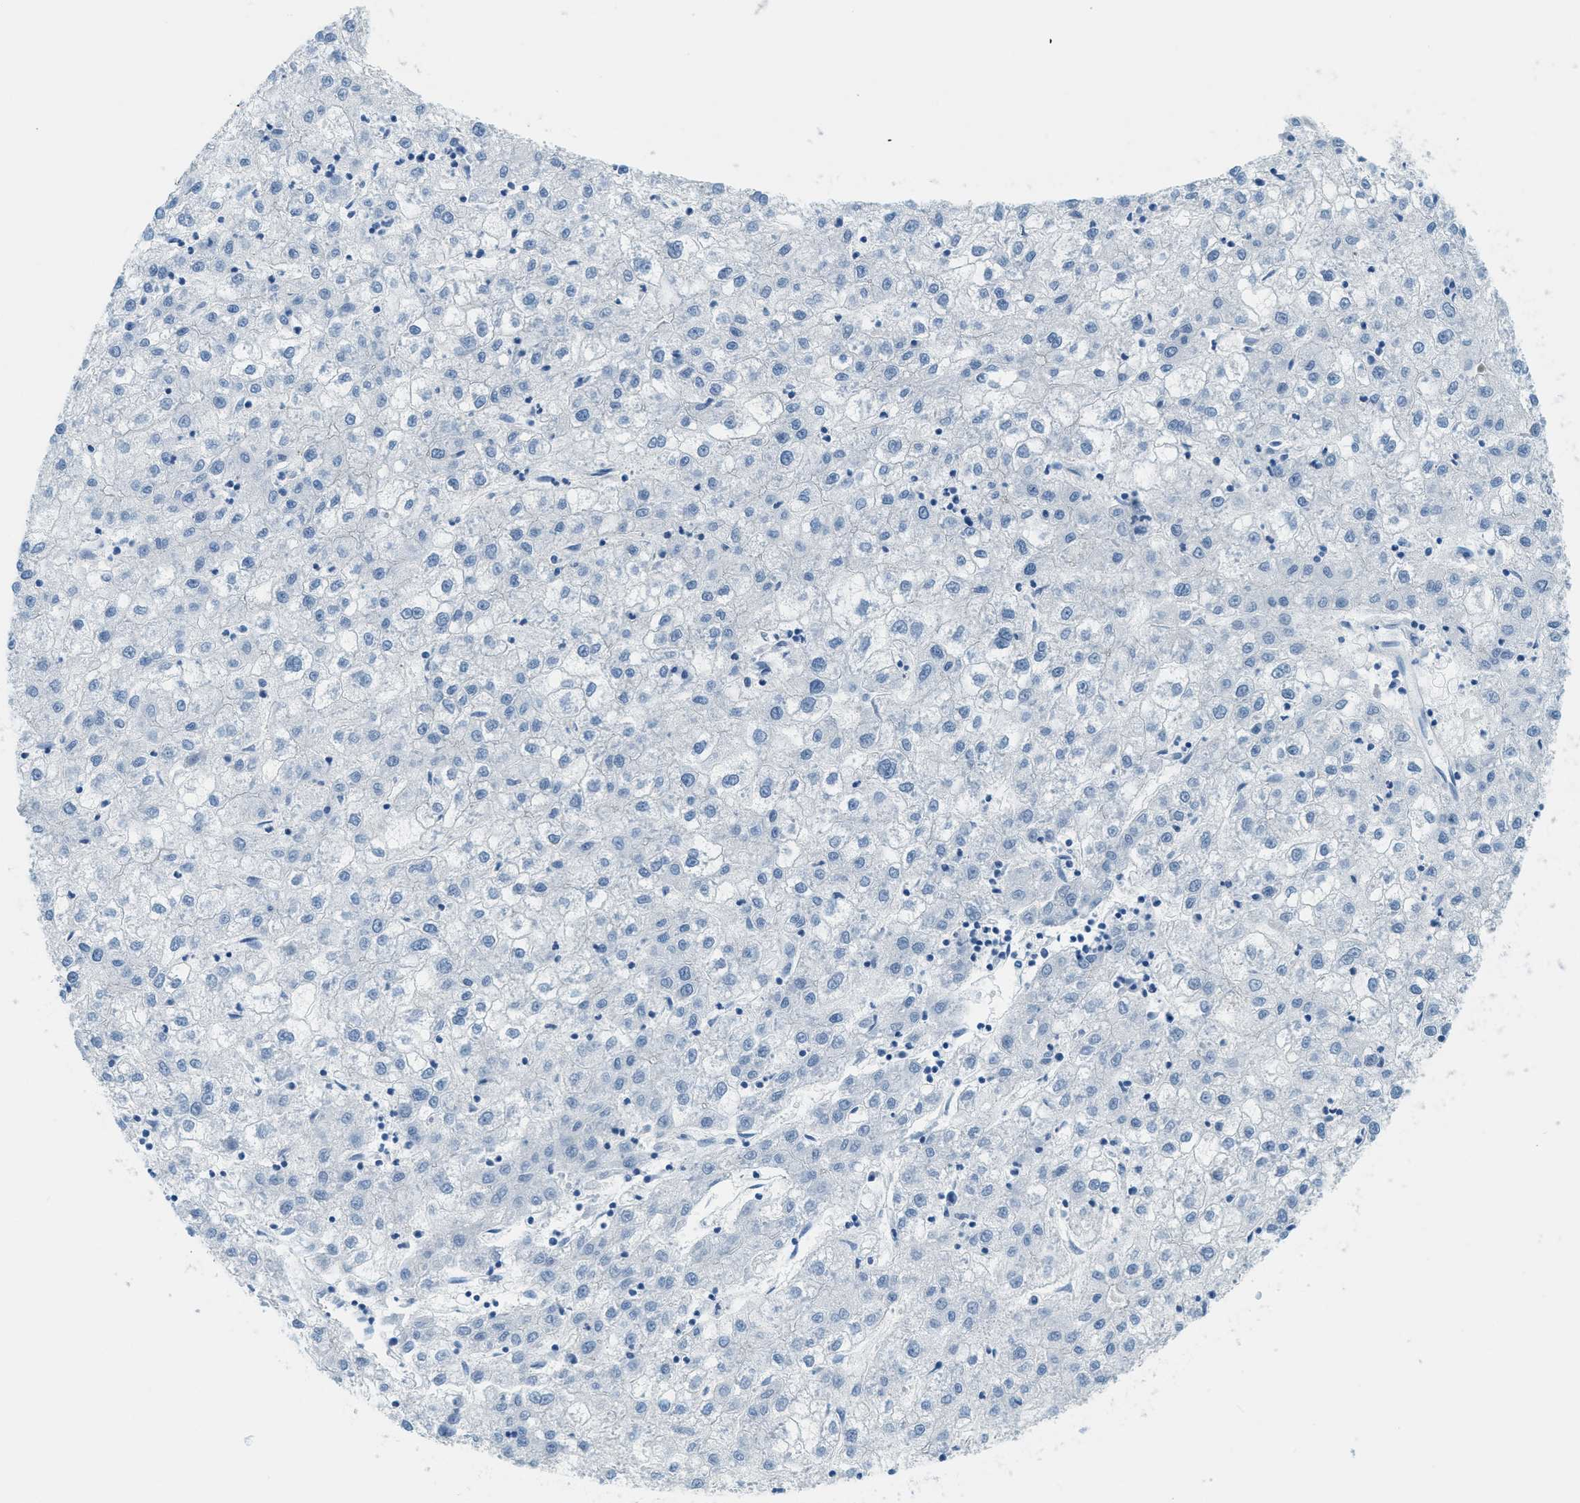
{"staining": {"intensity": "negative", "quantity": "none", "location": "none"}, "tissue": "liver cancer", "cell_type": "Tumor cells", "image_type": "cancer", "snomed": [{"axis": "morphology", "description": "Carcinoma, Hepatocellular, NOS"}, {"axis": "topography", "description": "Liver"}], "caption": "Immunohistochemical staining of human hepatocellular carcinoma (liver) exhibits no significant expression in tumor cells.", "gene": "CYP4X1", "patient": {"sex": "male", "age": 72}}